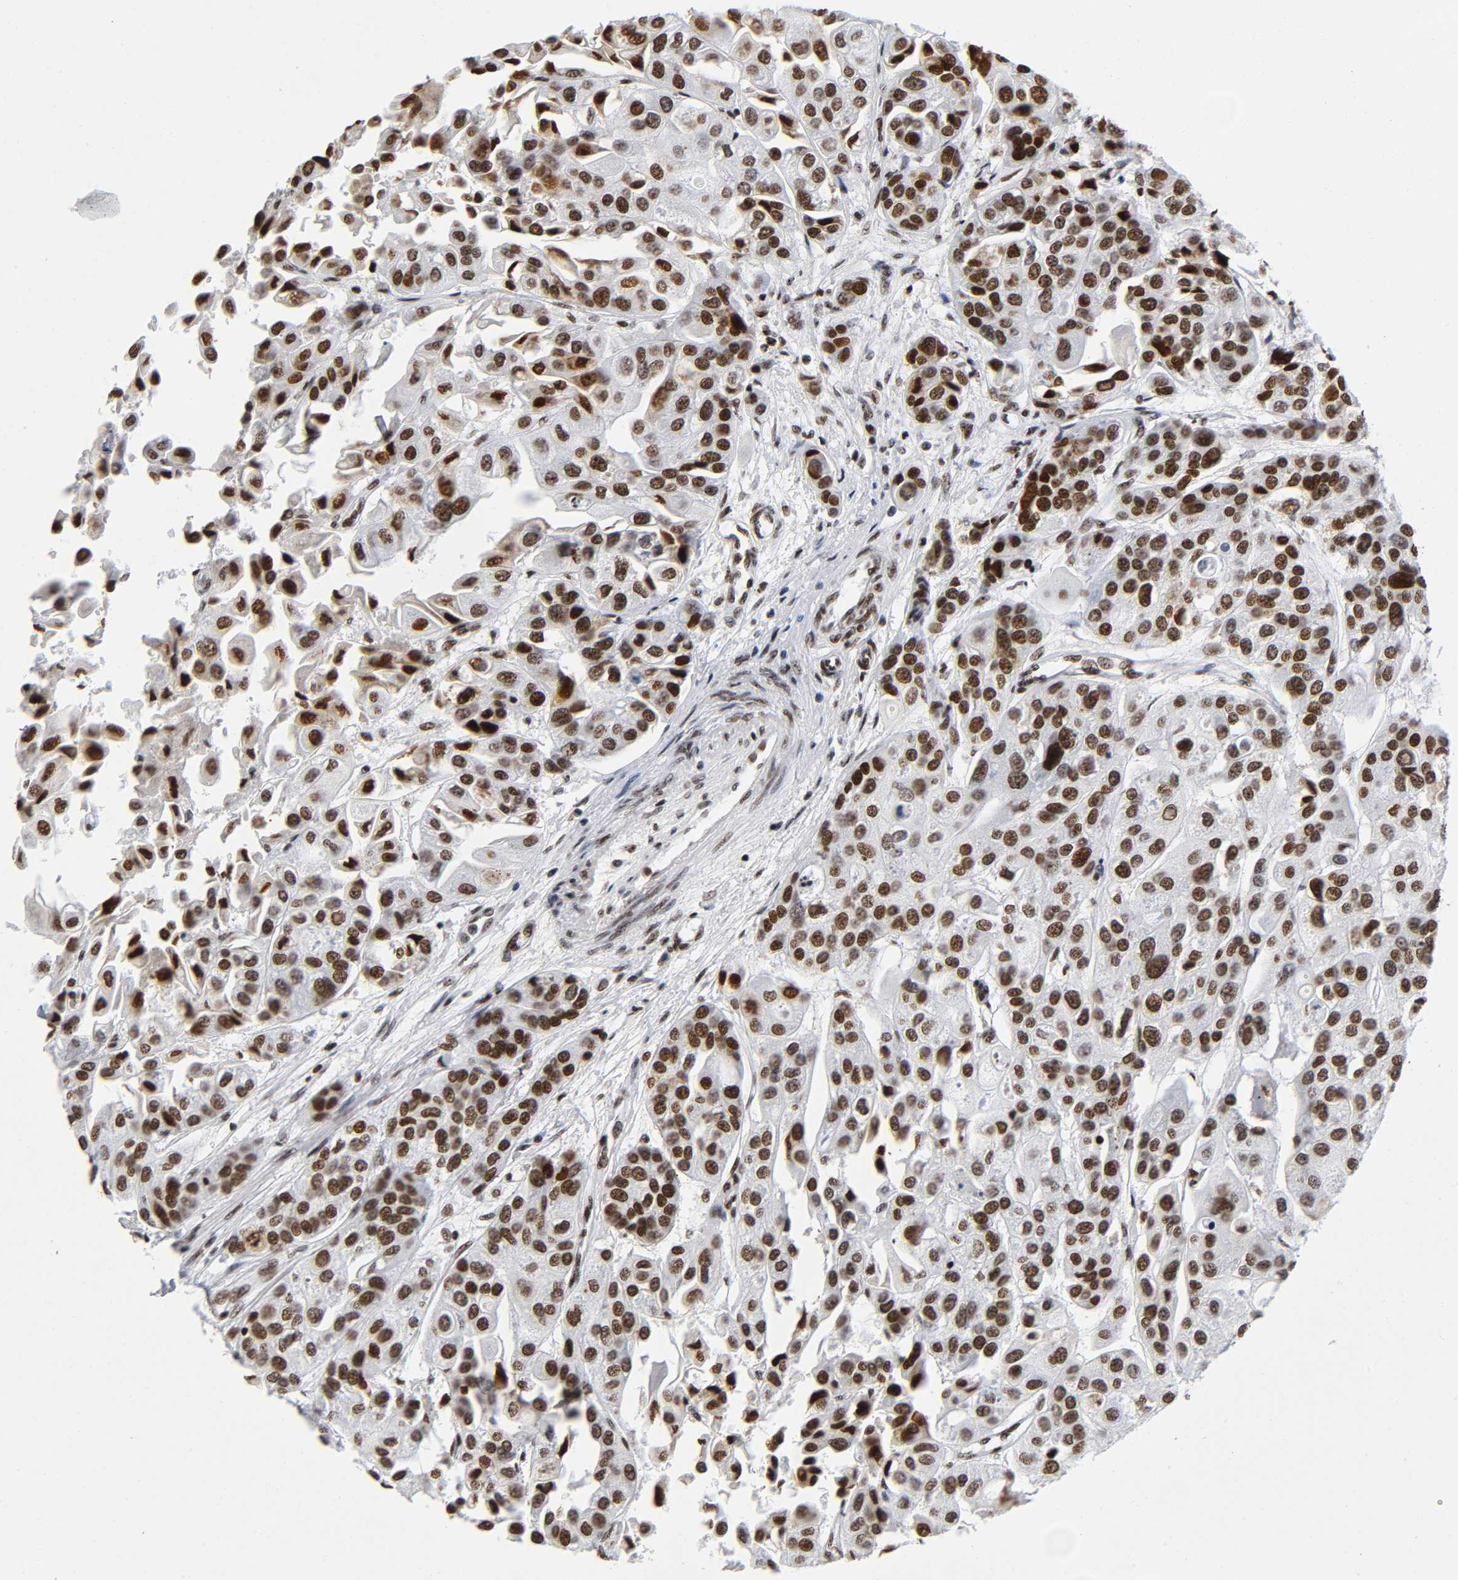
{"staining": {"intensity": "strong", "quantity": ">75%", "location": "nuclear"}, "tissue": "urothelial cancer", "cell_type": "Tumor cells", "image_type": "cancer", "snomed": [{"axis": "morphology", "description": "Urothelial carcinoma, High grade"}, {"axis": "topography", "description": "Urinary bladder"}], "caption": "A high amount of strong nuclear positivity is seen in about >75% of tumor cells in urothelial cancer tissue.", "gene": "UBTF", "patient": {"sex": "female", "age": 64}}